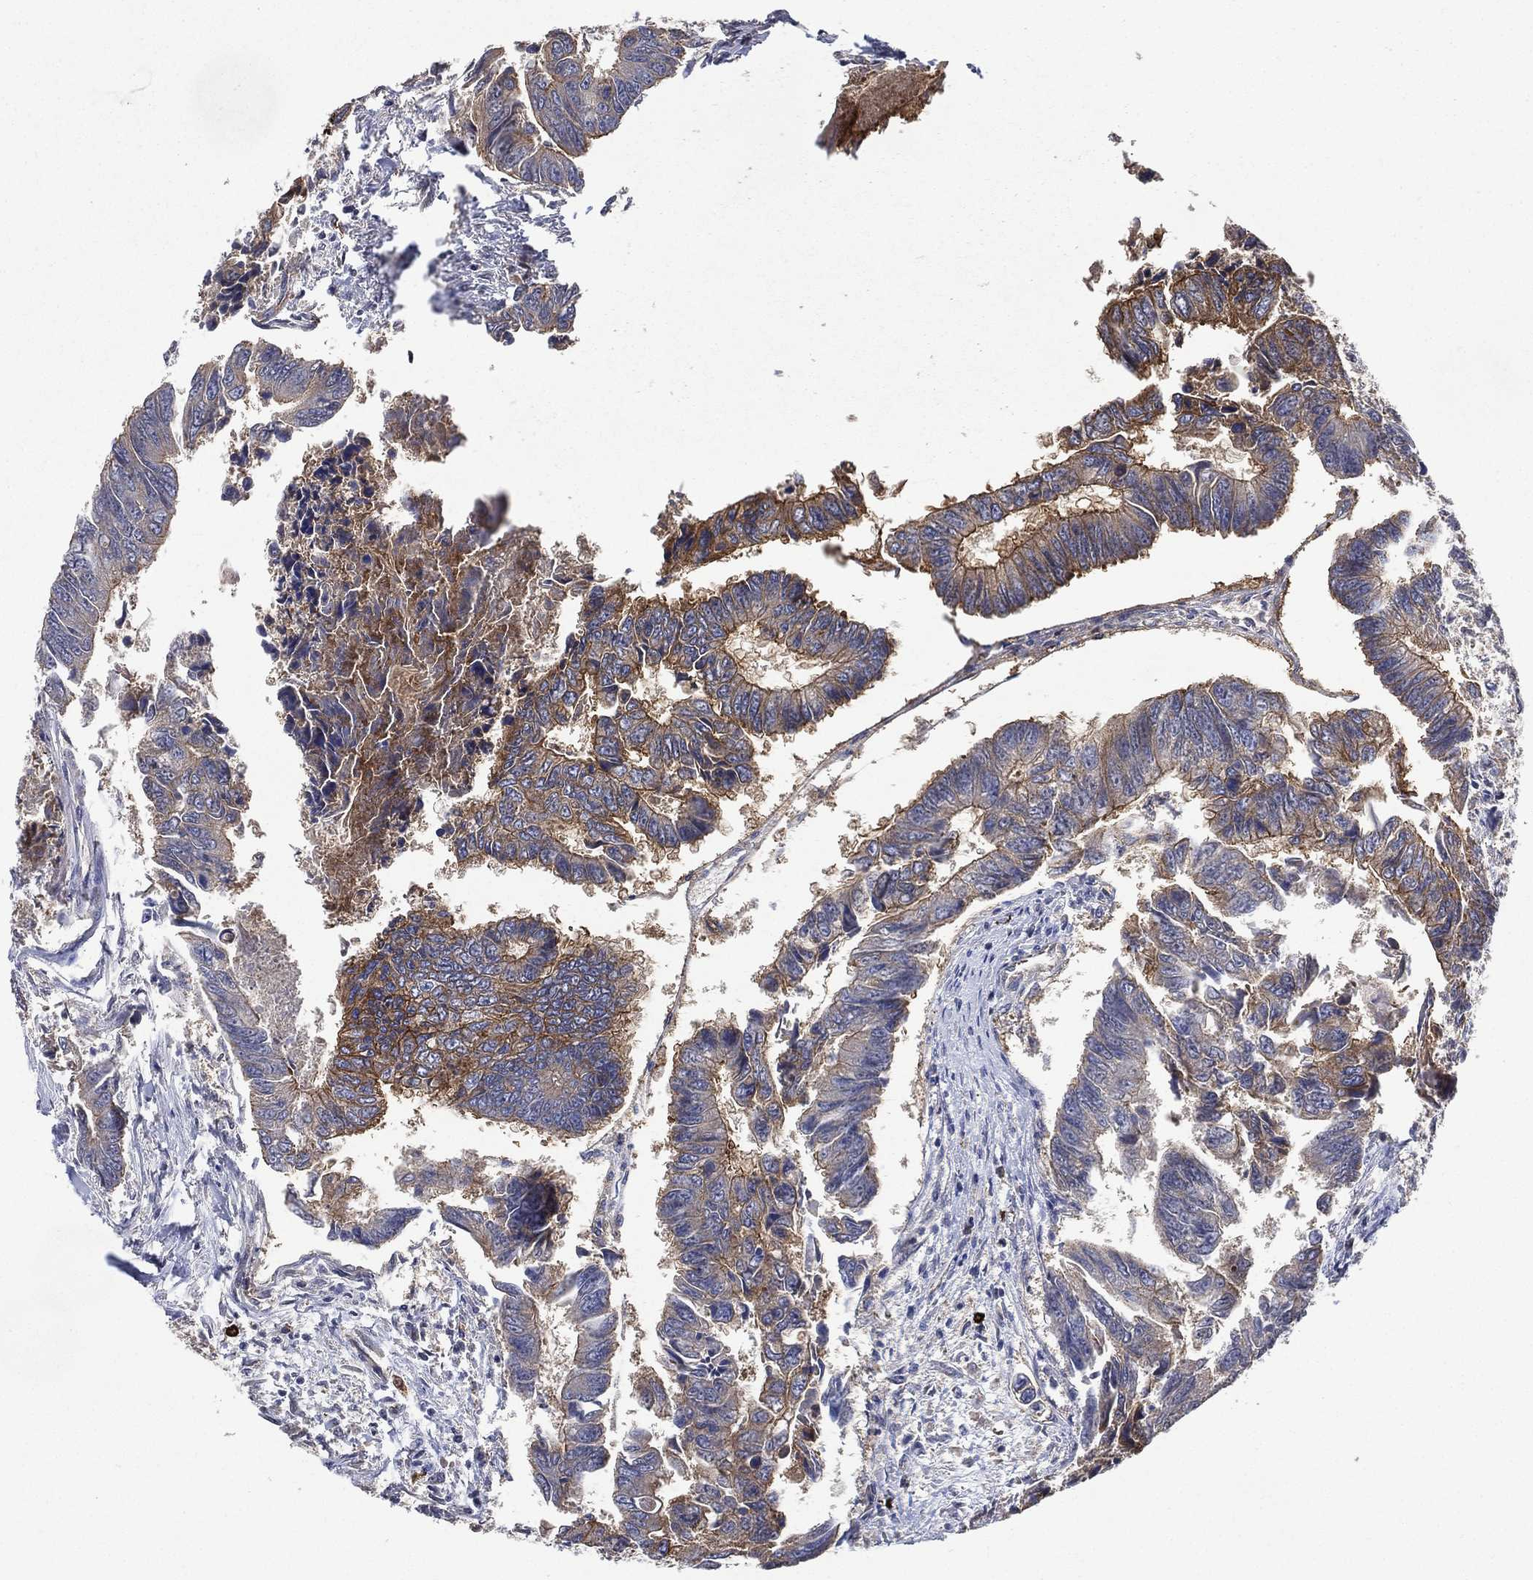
{"staining": {"intensity": "strong", "quantity": "25%-75%", "location": "cytoplasmic/membranous"}, "tissue": "colorectal cancer", "cell_type": "Tumor cells", "image_type": "cancer", "snomed": [{"axis": "morphology", "description": "Adenocarcinoma, NOS"}, {"axis": "topography", "description": "Colon"}], "caption": "About 25%-75% of tumor cells in human colorectal adenocarcinoma demonstrate strong cytoplasmic/membranous protein expression as visualized by brown immunohistochemical staining.", "gene": "SMPD3", "patient": {"sex": "female", "age": 65}}